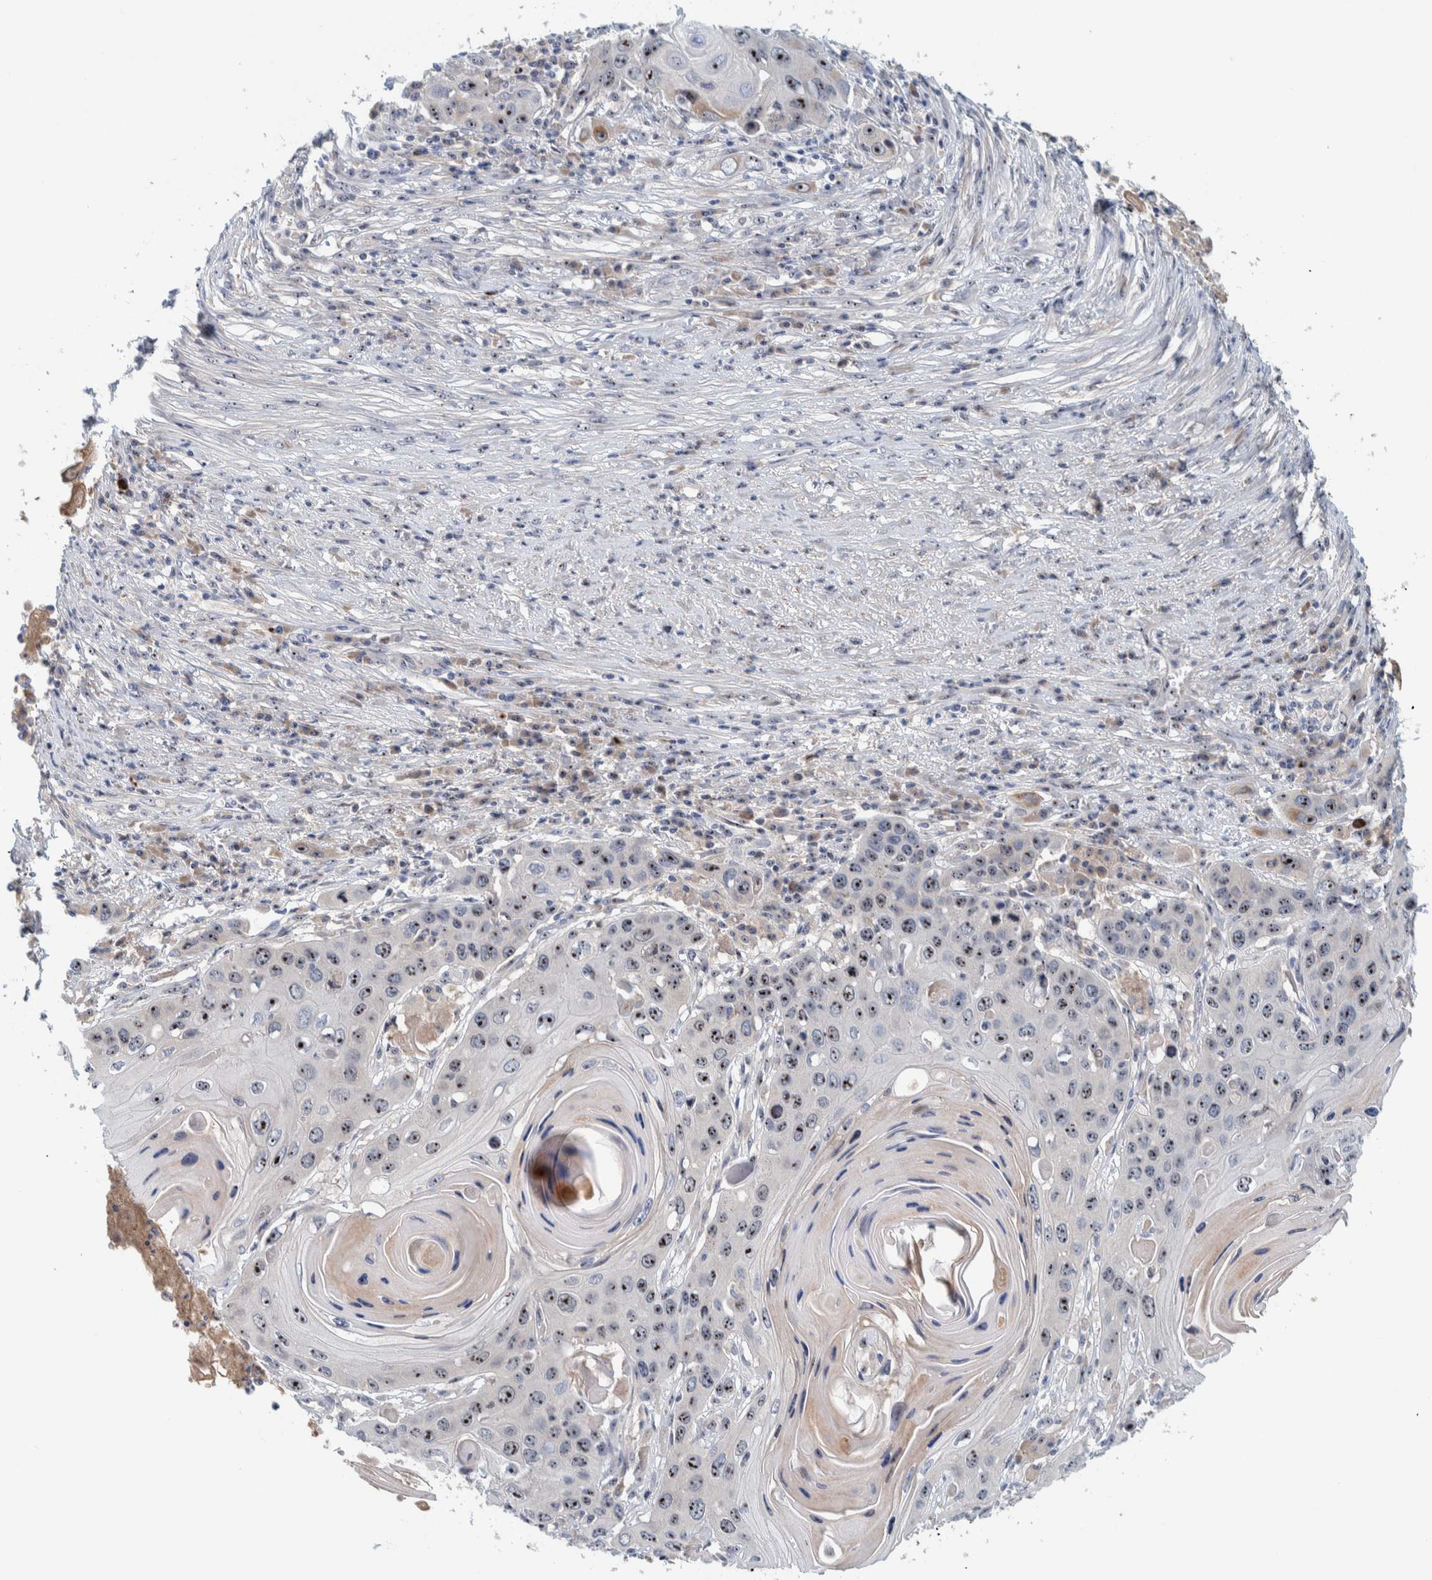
{"staining": {"intensity": "strong", "quantity": ">75%", "location": "nuclear"}, "tissue": "skin cancer", "cell_type": "Tumor cells", "image_type": "cancer", "snomed": [{"axis": "morphology", "description": "Squamous cell carcinoma, NOS"}, {"axis": "topography", "description": "Skin"}], "caption": "Human skin cancer (squamous cell carcinoma) stained for a protein (brown) displays strong nuclear positive positivity in about >75% of tumor cells.", "gene": "NOL11", "patient": {"sex": "male", "age": 55}}